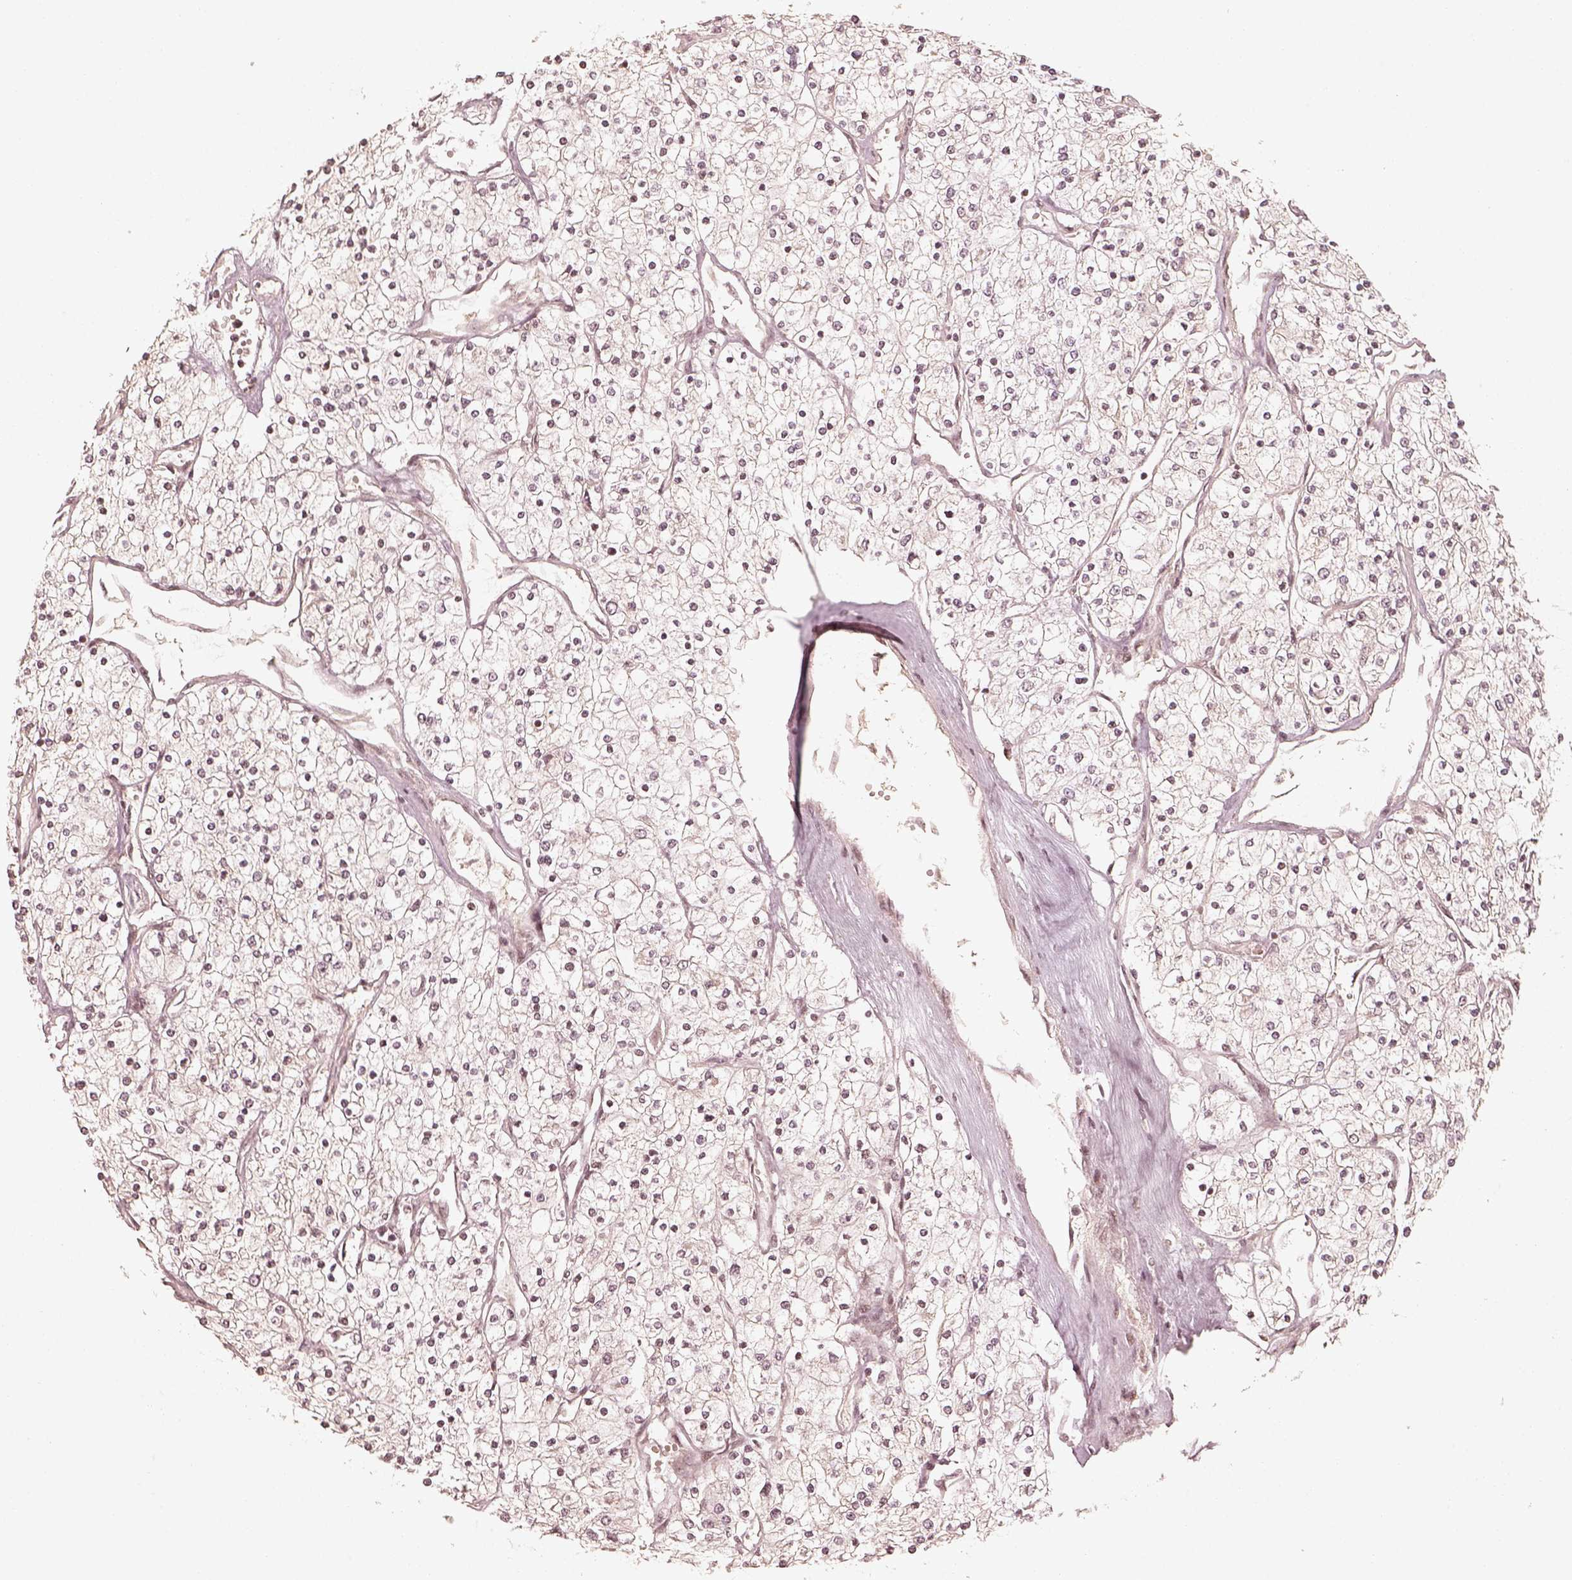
{"staining": {"intensity": "negative", "quantity": "none", "location": "none"}, "tissue": "renal cancer", "cell_type": "Tumor cells", "image_type": "cancer", "snomed": [{"axis": "morphology", "description": "Adenocarcinoma, NOS"}, {"axis": "topography", "description": "Kidney"}], "caption": "Adenocarcinoma (renal) was stained to show a protein in brown. There is no significant expression in tumor cells.", "gene": "GMEB2", "patient": {"sex": "male", "age": 80}}